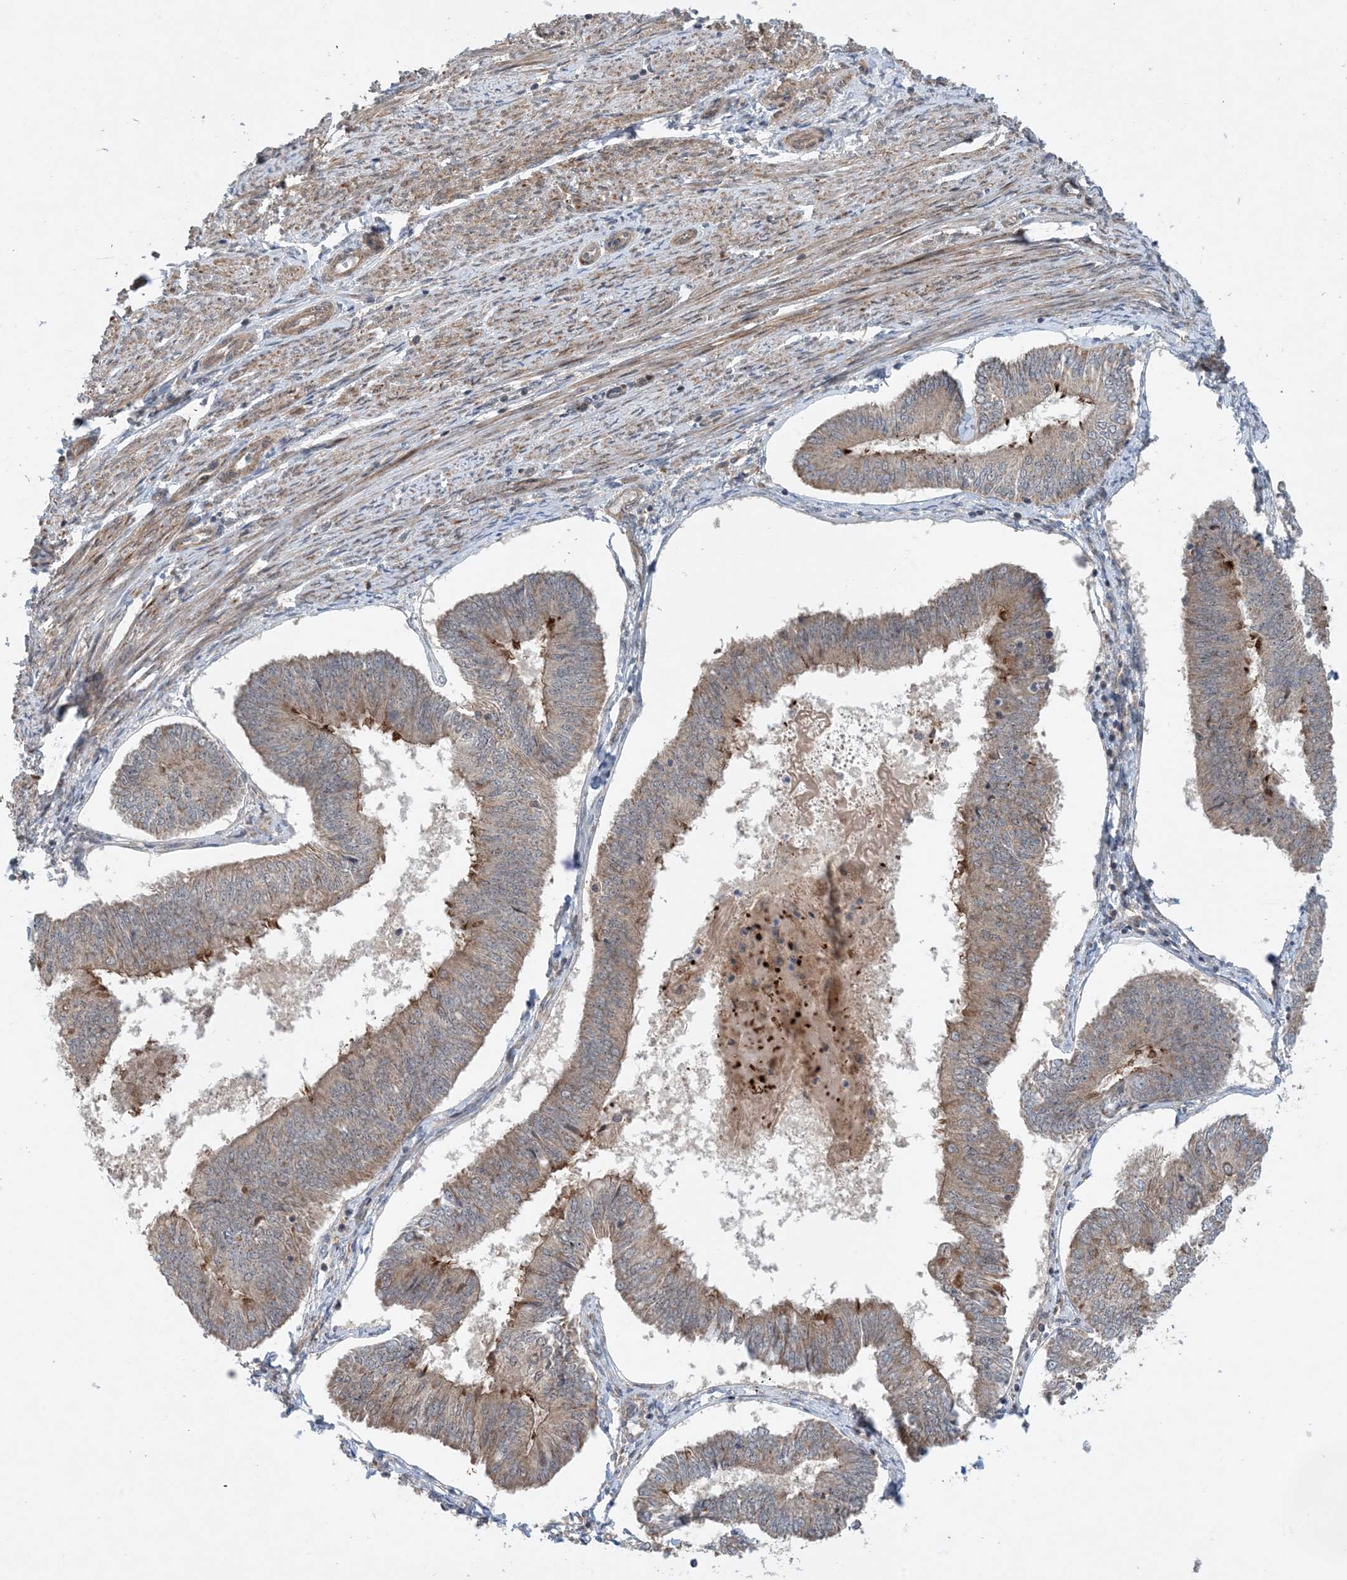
{"staining": {"intensity": "weak", "quantity": "25%-75%", "location": "cytoplasmic/membranous"}, "tissue": "endometrial cancer", "cell_type": "Tumor cells", "image_type": "cancer", "snomed": [{"axis": "morphology", "description": "Adenocarcinoma, NOS"}, {"axis": "topography", "description": "Endometrium"}], "caption": "Immunohistochemical staining of human adenocarcinoma (endometrial) demonstrates low levels of weak cytoplasmic/membranous expression in approximately 25%-75% of tumor cells.", "gene": "HEMK1", "patient": {"sex": "female", "age": 58}}